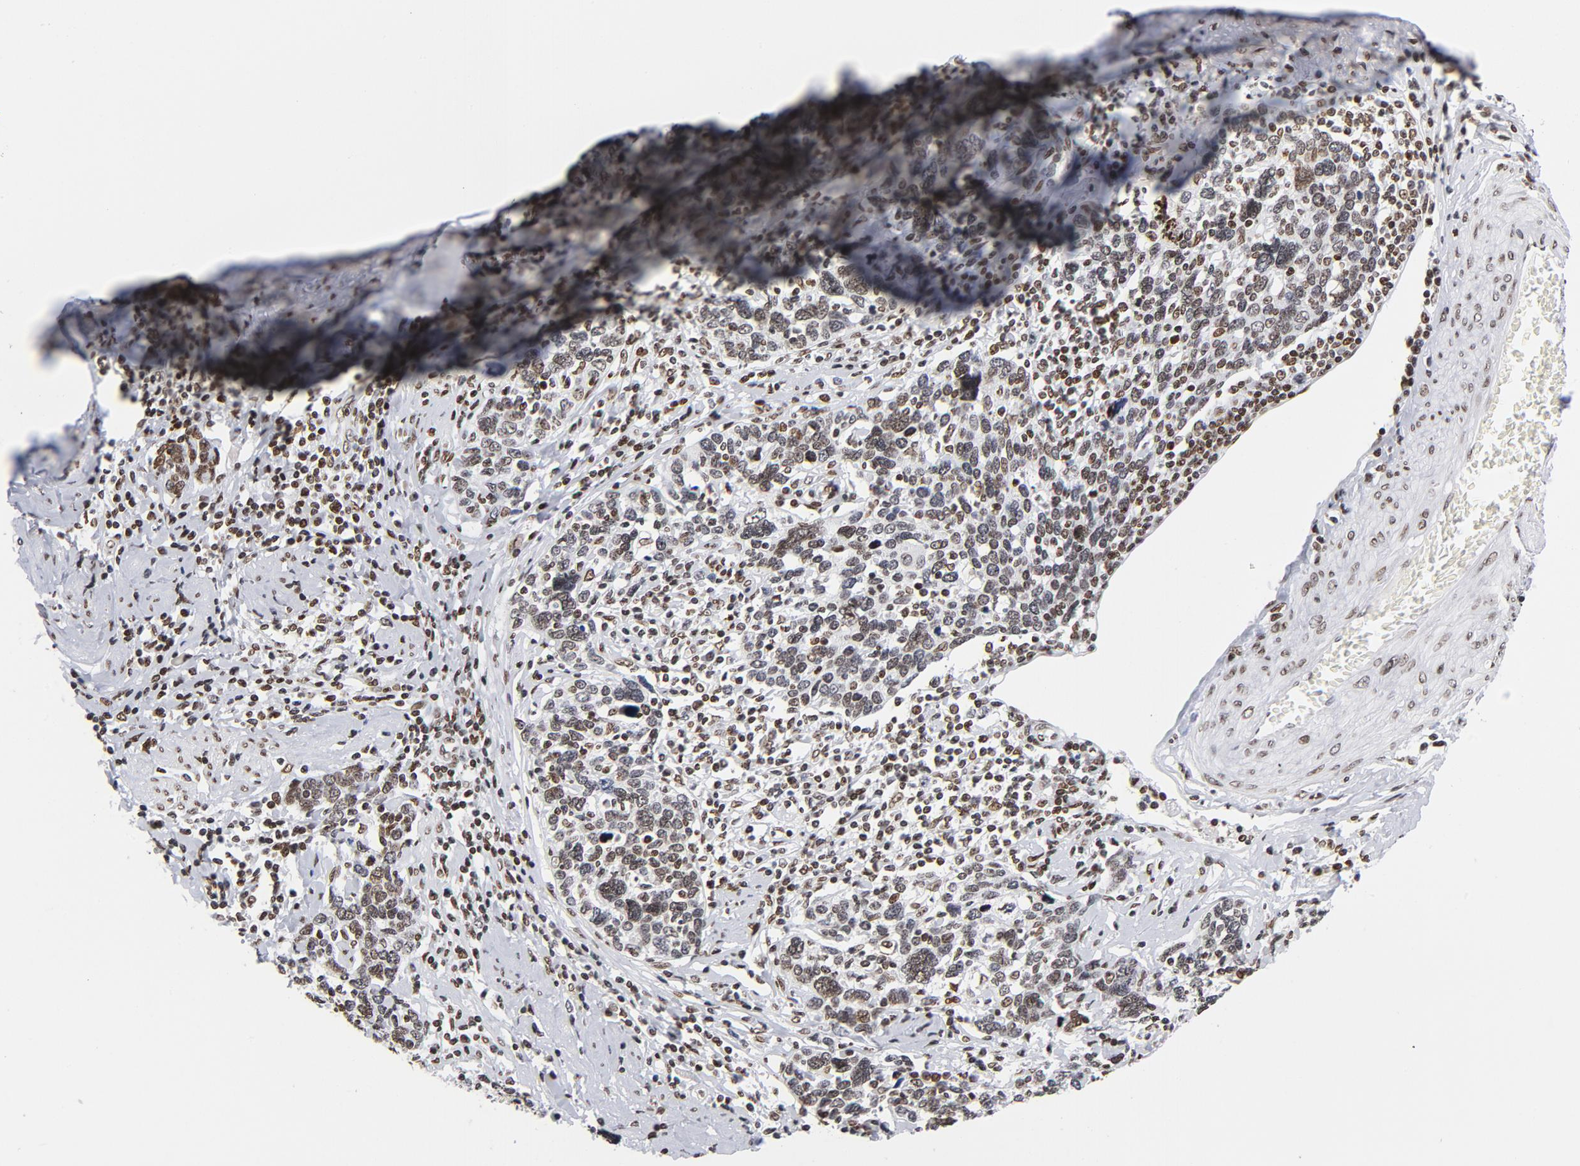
{"staining": {"intensity": "moderate", "quantity": ">75%", "location": "nuclear"}, "tissue": "cervical cancer", "cell_type": "Tumor cells", "image_type": "cancer", "snomed": [{"axis": "morphology", "description": "Squamous cell carcinoma, NOS"}, {"axis": "topography", "description": "Cervix"}], "caption": "Brown immunohistochemical staining in squamous cell carcinoma (cervical) demonstrates moderate nuclear expression in approximately >75% of tumor cells.", "gene": "TOP2B", "patient": {"sex": "female", "age": 41}}